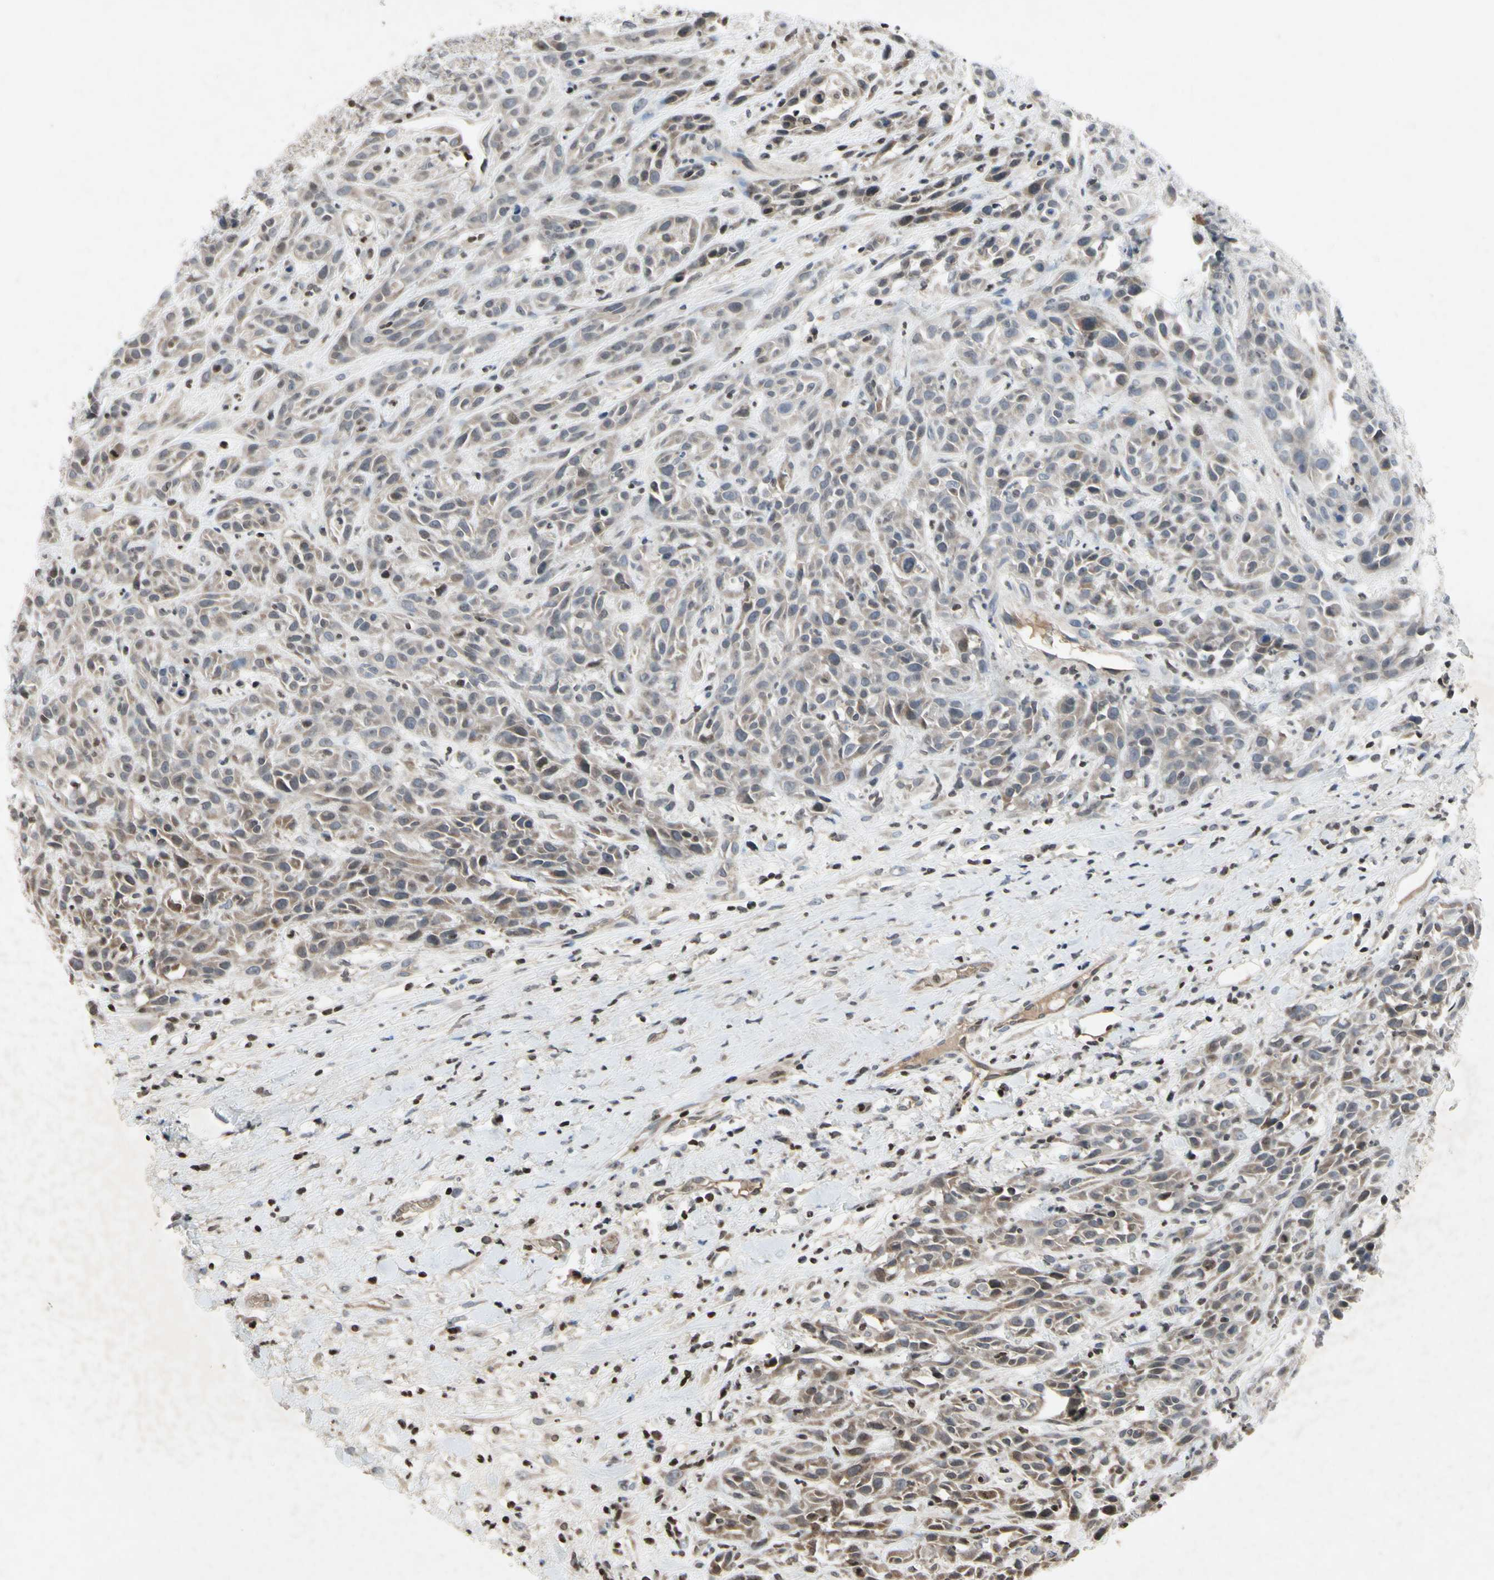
{"staining": {"intensity": "moderate", "quantity": "<25%", "location": "nuclear"}, "tissue": "head and neck cancer", "cell_type": "Tumor cells", "image_type": "cancer", "snomed": [{"axis": "morphology", "description": "Normal tissue, NOS"}, {"axis": "morphology", "description": "Squamous cell carcinoma, NOS"}, {"axis": "topography", "description": "Cartilage tissue"}, {"axis": "topography", "description": "Head-Neck"}], "caption": "Approximately <25% of tumor cells in human squamous cell carcinoma (head and neck) display moderate nuclear protein expression as visualized by brown immunohistochemical staining.", "gene": "ARG1", "patient": {"sex": "male", "age": 62}}